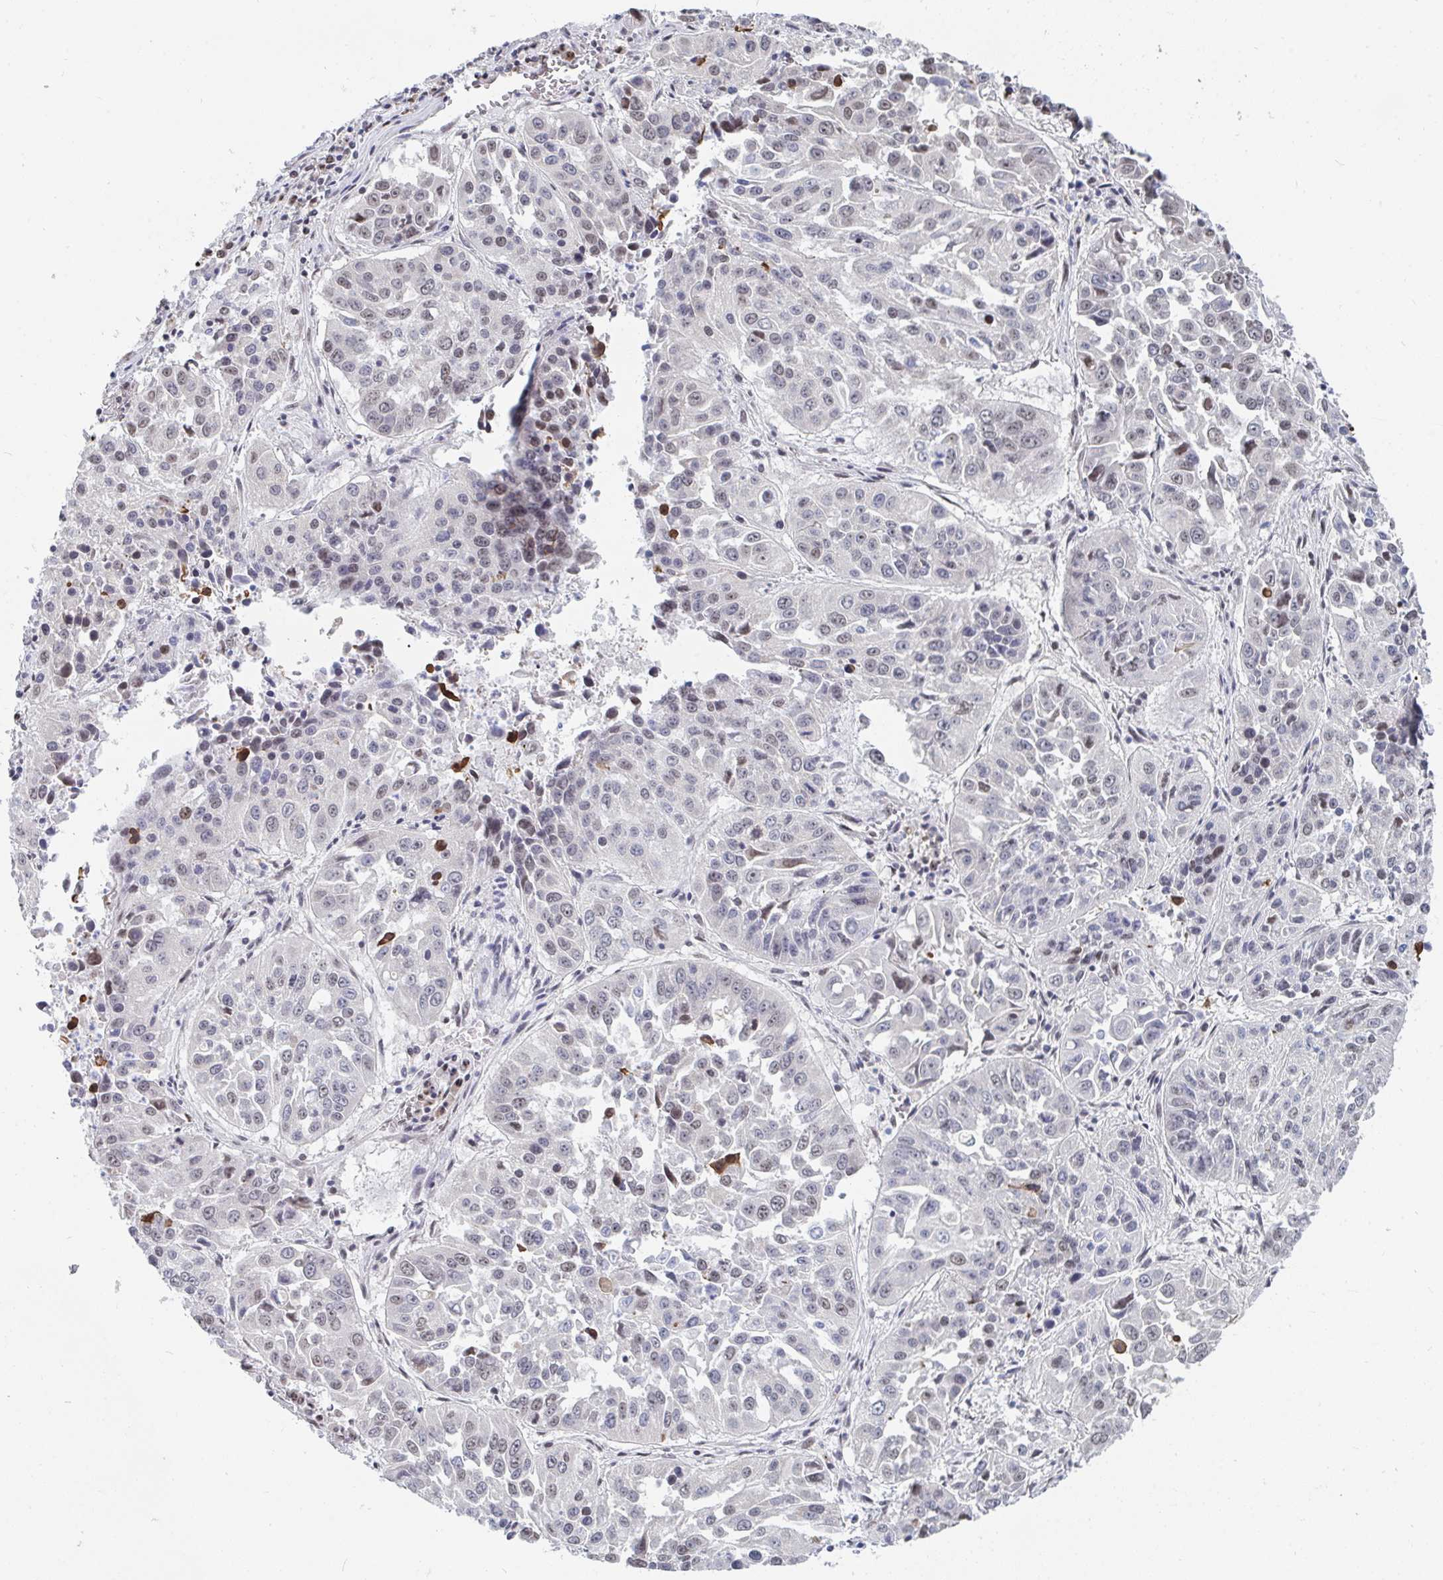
{"staining": {"intensity": "weak", "quantity": "<25%", "location": "nuclear"}, "tissue": "lung cancer", "cell_type": "Tumor cells", "image_type": "cancer", "snomed": [{"axis": "morphology", "description": "Squamous cell carcinoma, NOS"}, {"axis": "topography", "description": "Lung"}], "caption": "DAB immunohistochemical staining of human lung cancer (squamous cell carcinoma) shows no significant expression in tumor cells. Nuclei are stained in blue.", "gene": "TRIP12", "patient": {"sex": "female", "age": 61}}